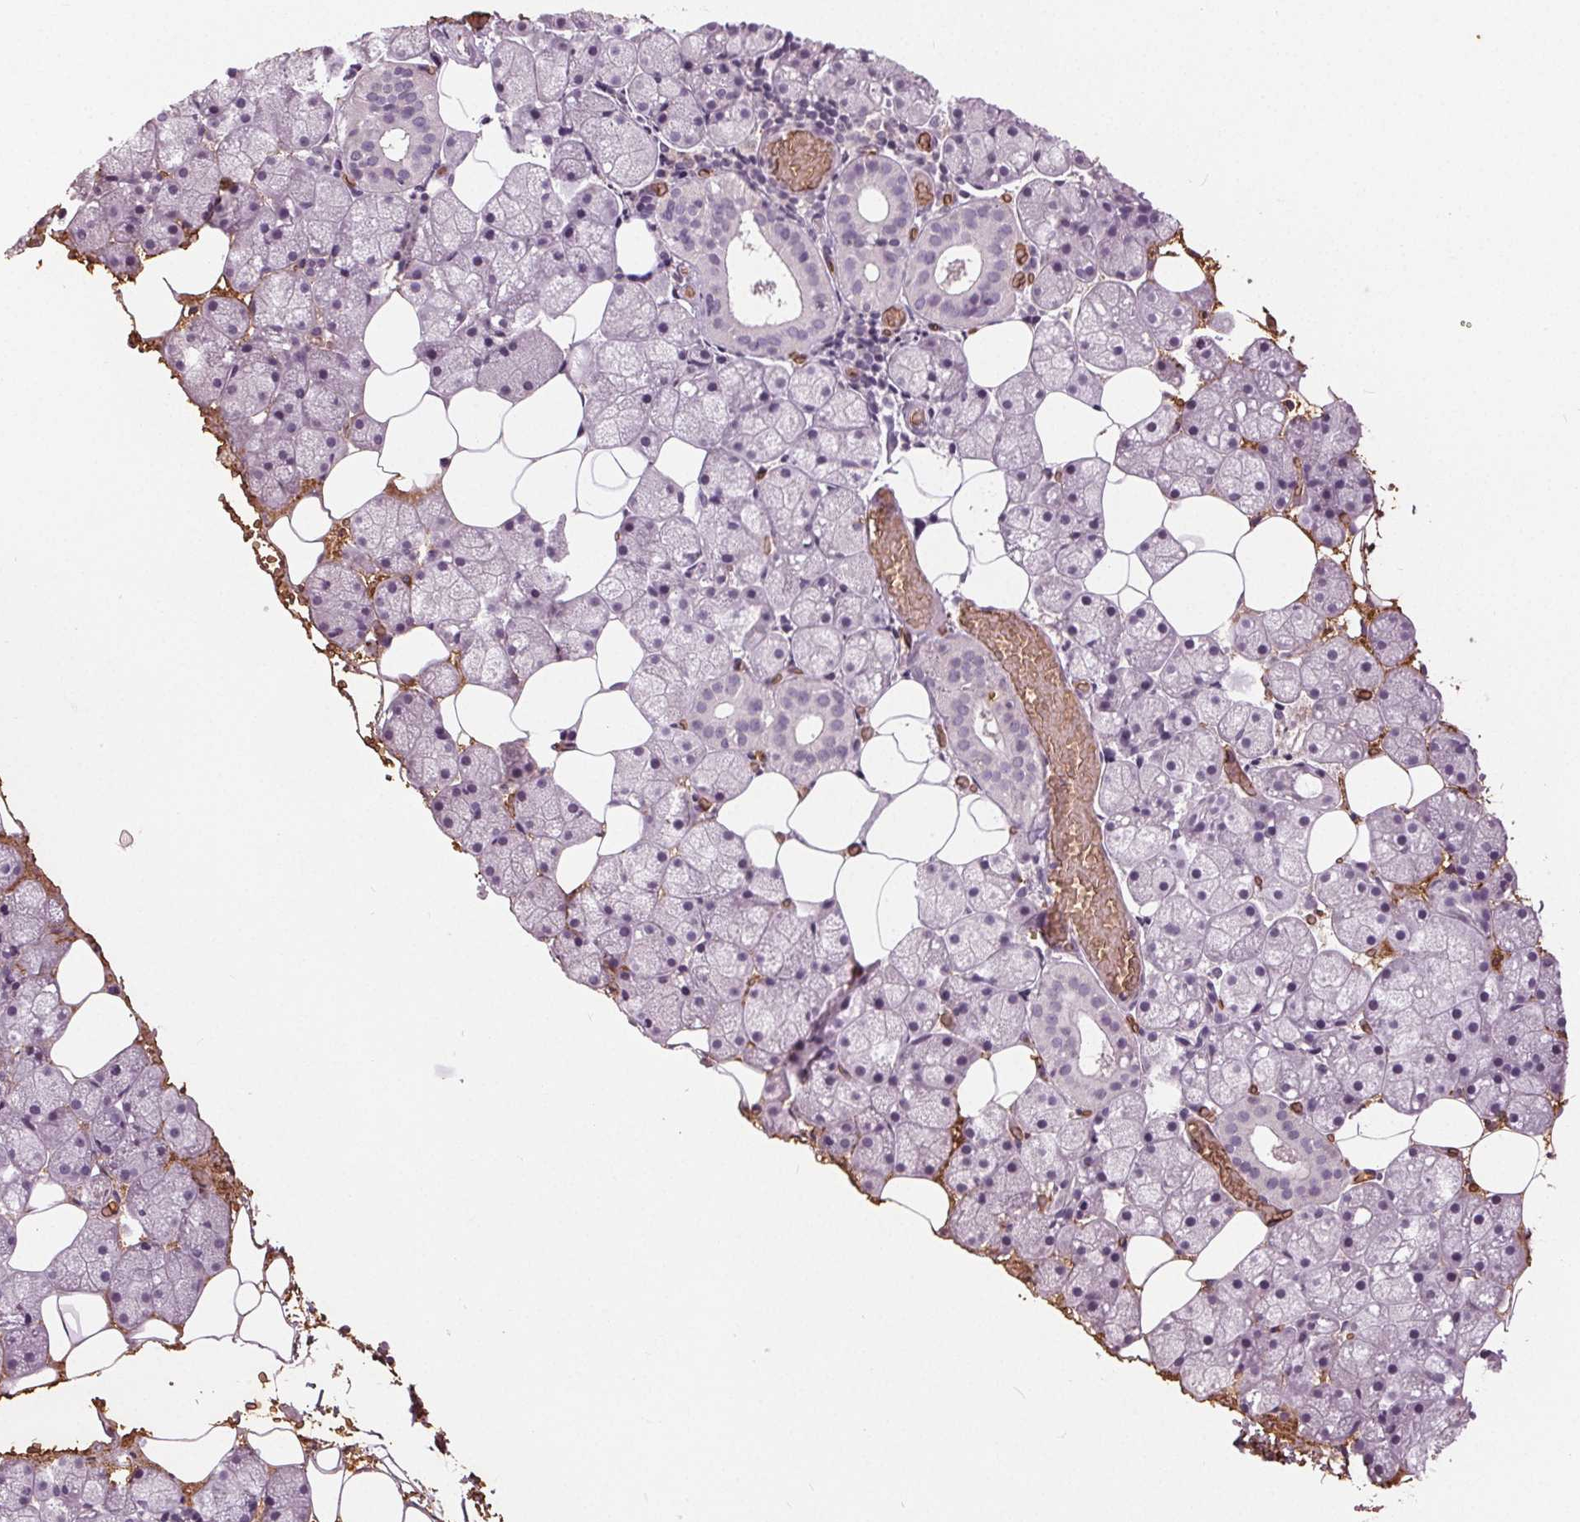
{"staining": {"intensity": "negative", "quantity": "none", "location": "none"}, "tissue": "salivary gland", "cell_type": "Glandular cells", "image_type": "normal", "snomed": [{"axis": "morphology", "description": "Normal tissue, NOS"}, {"axis": "topography", "description": "Salivary gland"}], "caption": "Photomicrograph shows no significant protein expression in glandular cells of unremarkable salivary gland.", "gene": "SLC4A1", "patient": {"sex": "male", "age": 38}}